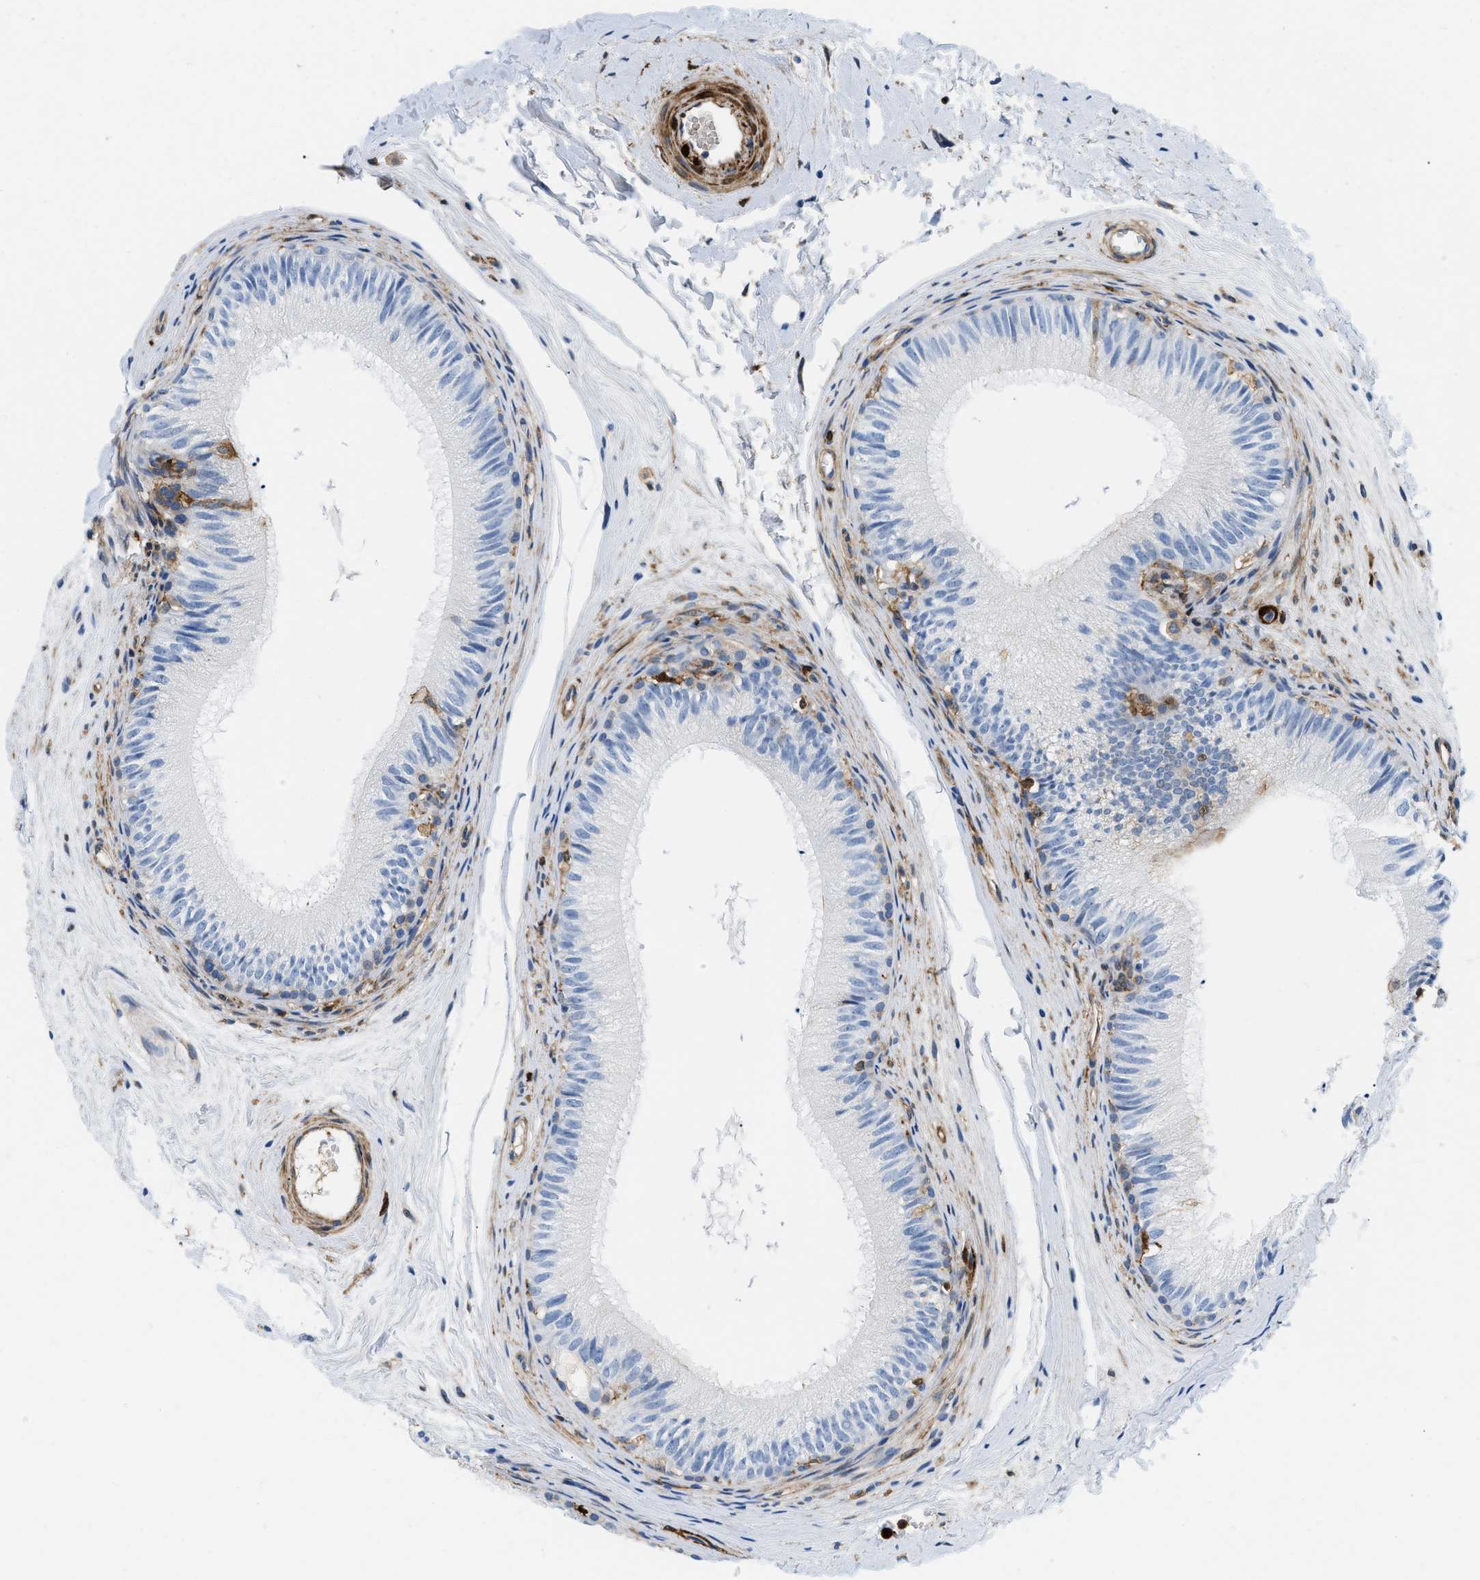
{"staining": {"intensity": "negative", "quantity": "none", "location": "none"}, "tissue": "epididymis", "cell_type": "Glandular cells", "image_type": "normal", "snomed": [{"axis": "morphology", "description": "Normal tissue, NOS"}, {"axis": "topography", "description": "Epididymis"}], "caption": "Epididymis was stained to show a protein in brown. There is no significant positivity in glandular cells. (Stains: DAB immunohistochemistry with hematoxylin counter stain, Microscopy: brightfield microscopy at high magnification).", "gene": "GSN", "patient": {"sex": "male", "age": 56}}